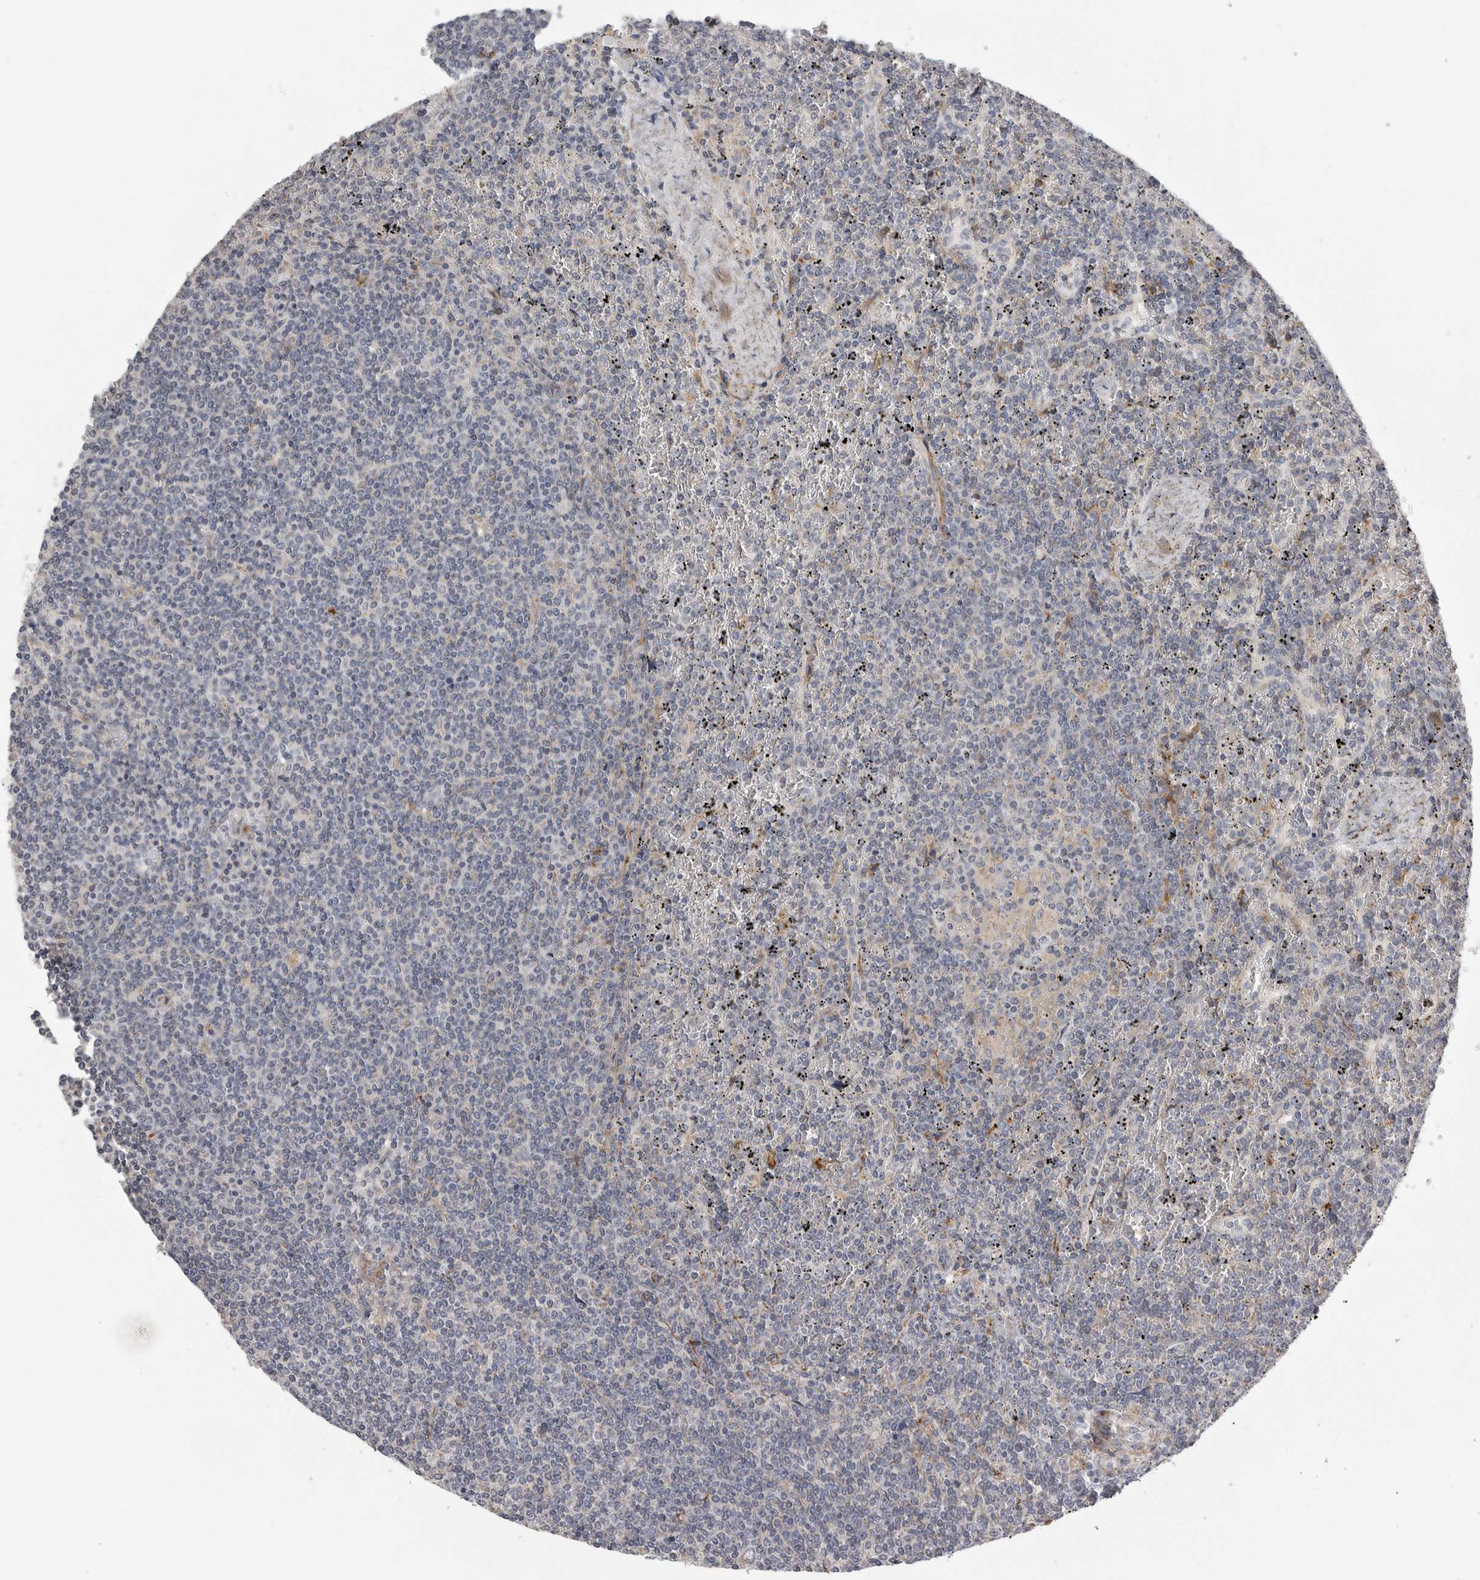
{"staining": {"intensity": "negative", "quantity": "none", "location": "none"}, "tissue": "lymphoma", "cell_type": "Tumor cells", "image_type": "cancer", "snomed": [{"axis": "morphology", "description": "Malignant lymphoma, non-Hodgkin's type, Low grade"}, {"axis": "topography", "description": "Spleen"}], "caption": "An image of malignant lymphoma, non-Hodgkin's type (low-grade) stained for a protein demonstrates no brown staining in tumor cells.", "gene": "SDC3", "patient": {"sex": "female", "age": 19}}